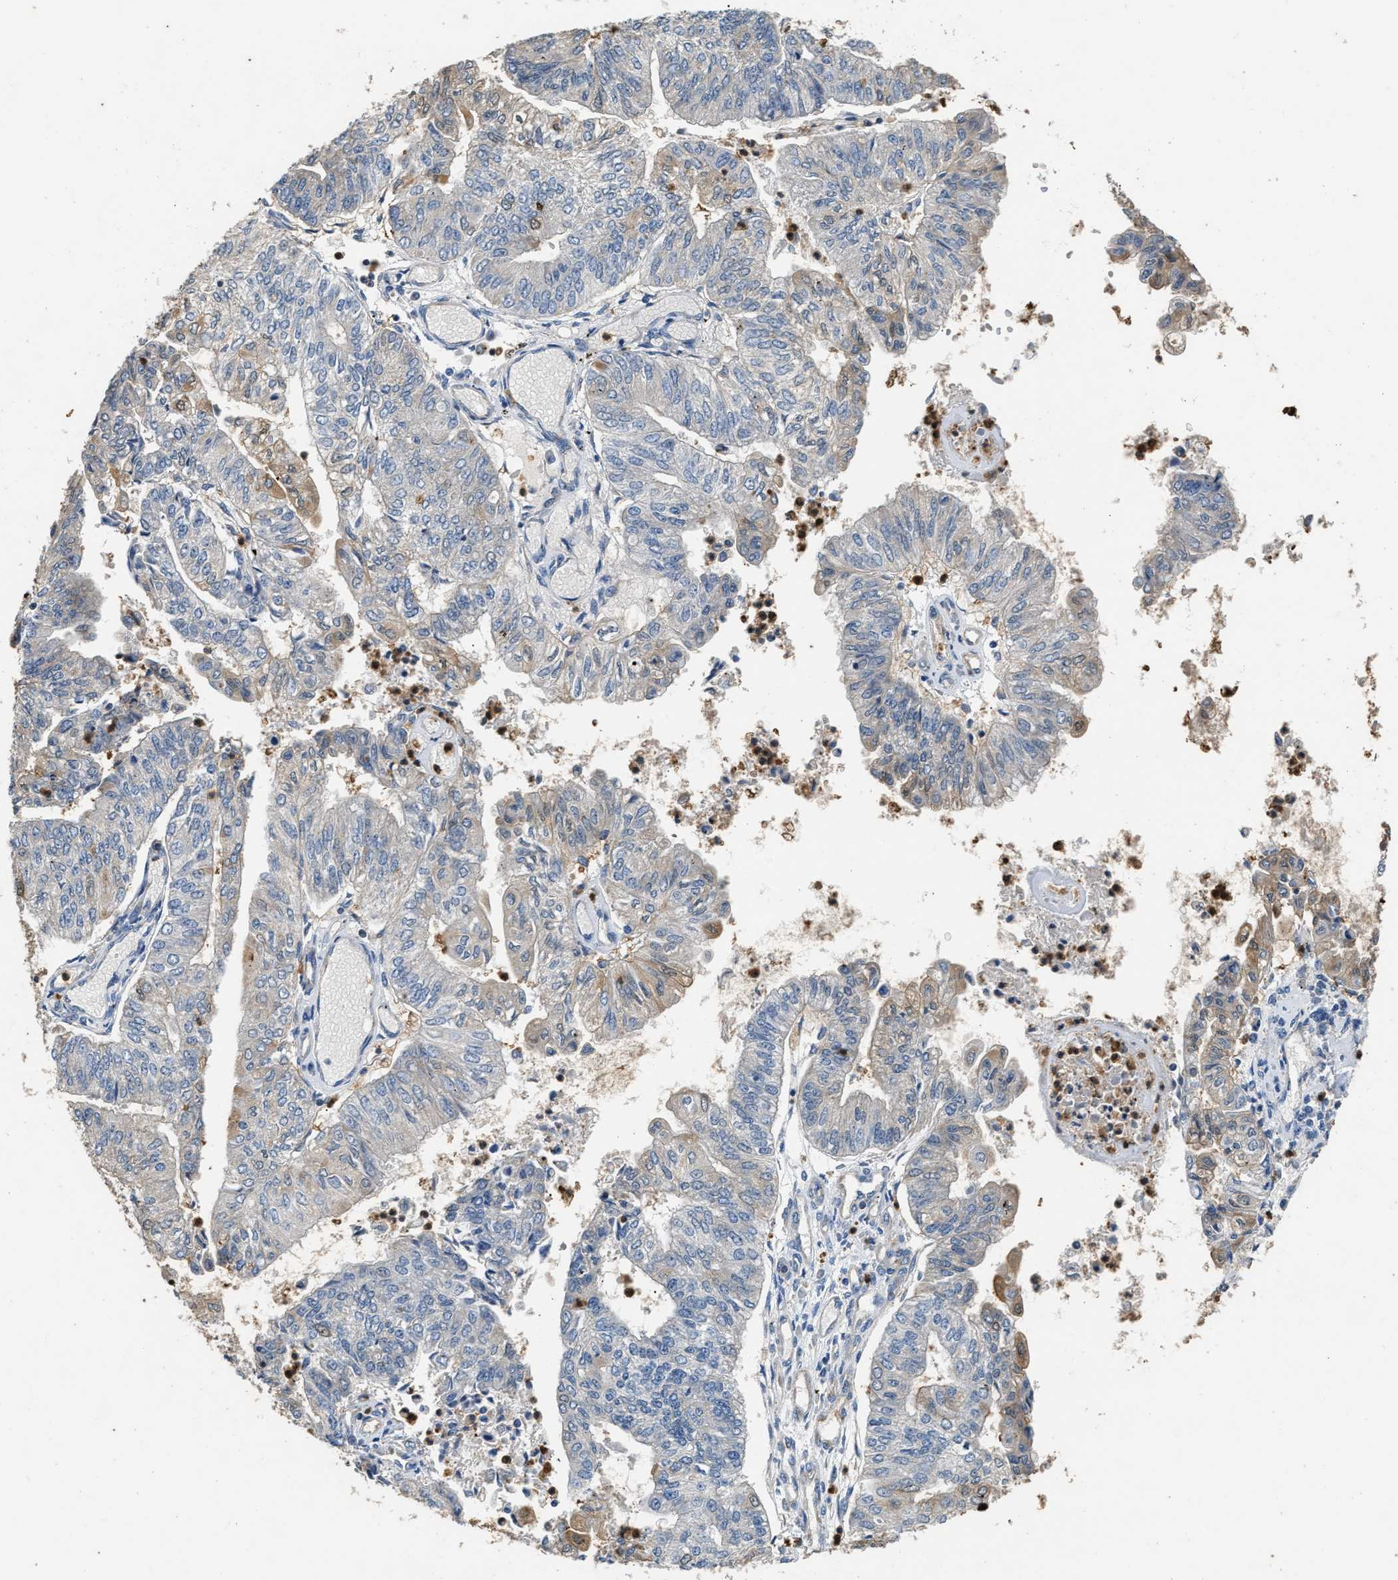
{"staining": {"intensity": "weak", "quantity": "<25%", "location": "cytoplasmic/membranous"}, "tissue": "endometrial cancer", "cell_type": "Tumor cells", "image_type": "cancer", "snomed": [{"axis": "morphology", "description": "Adenocarcinoma, NOS"}, {"axis": "topography", "description": "Endometrium"}], "caption": "The image demonstrates no significant expression in tumor cells of endometrial cancer (adenocarcinoma).", "gene": "CHUK", "patient": {"sex": "female", "age": 59}}